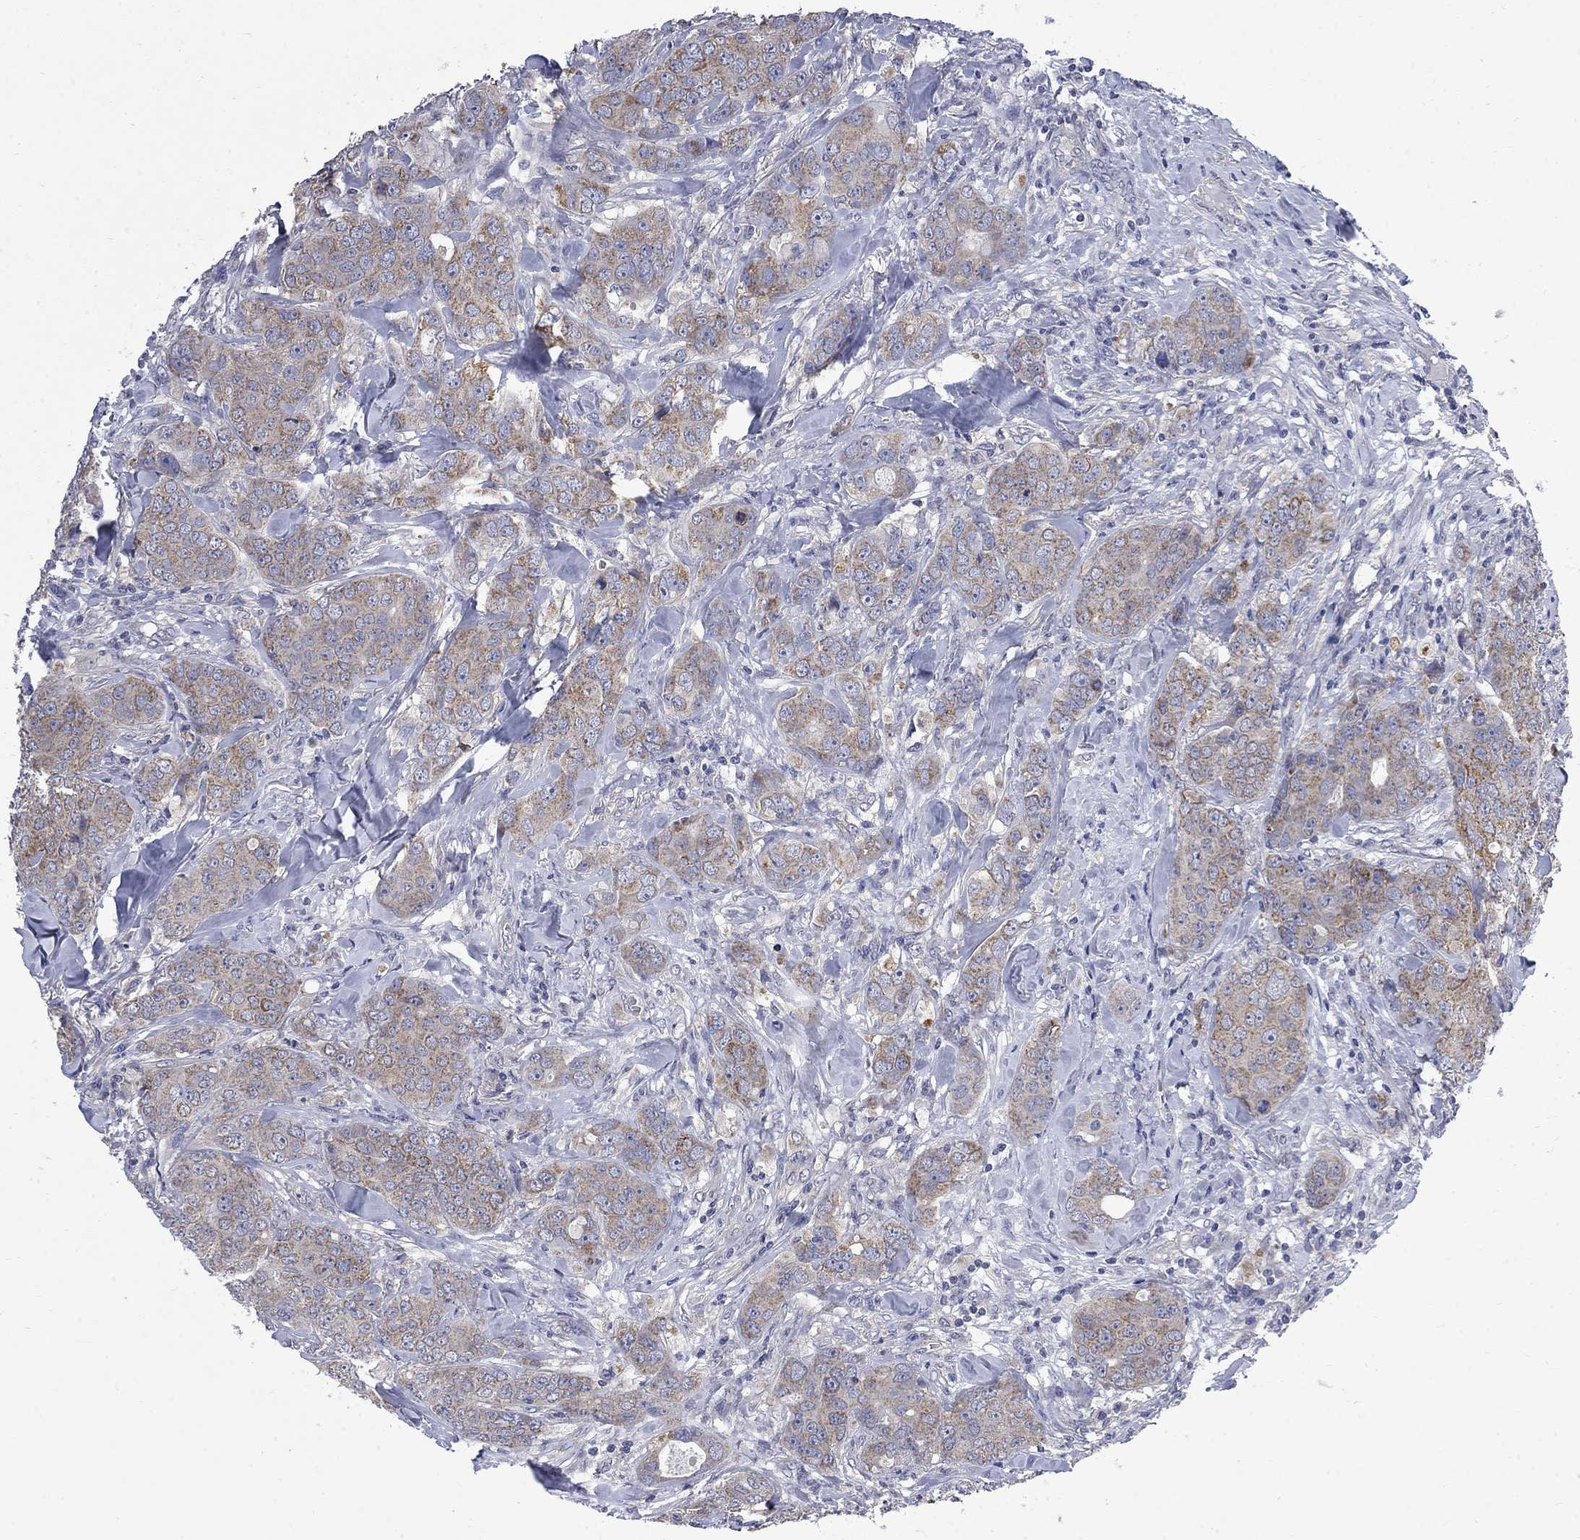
{"staining": {"intensity": "moderate", "quantity": "25%-75%", "location": "cytoplasmic/membranous"}, "tissue": "breast cancer", "cell_type": "Tumor cells", "image_type": "cancer", "snomed": [{"axis": "morphology", "description": "Duct carcinoma"}, {"axis": "topography", "description": "Breast"}], "caption": "Breast invasive ductal carcinoma stained with a protein marker exhibits moderate staining in tumor cells.", "gene": "HSPA12A", "patient": {"sex": "female", "age": 43}}